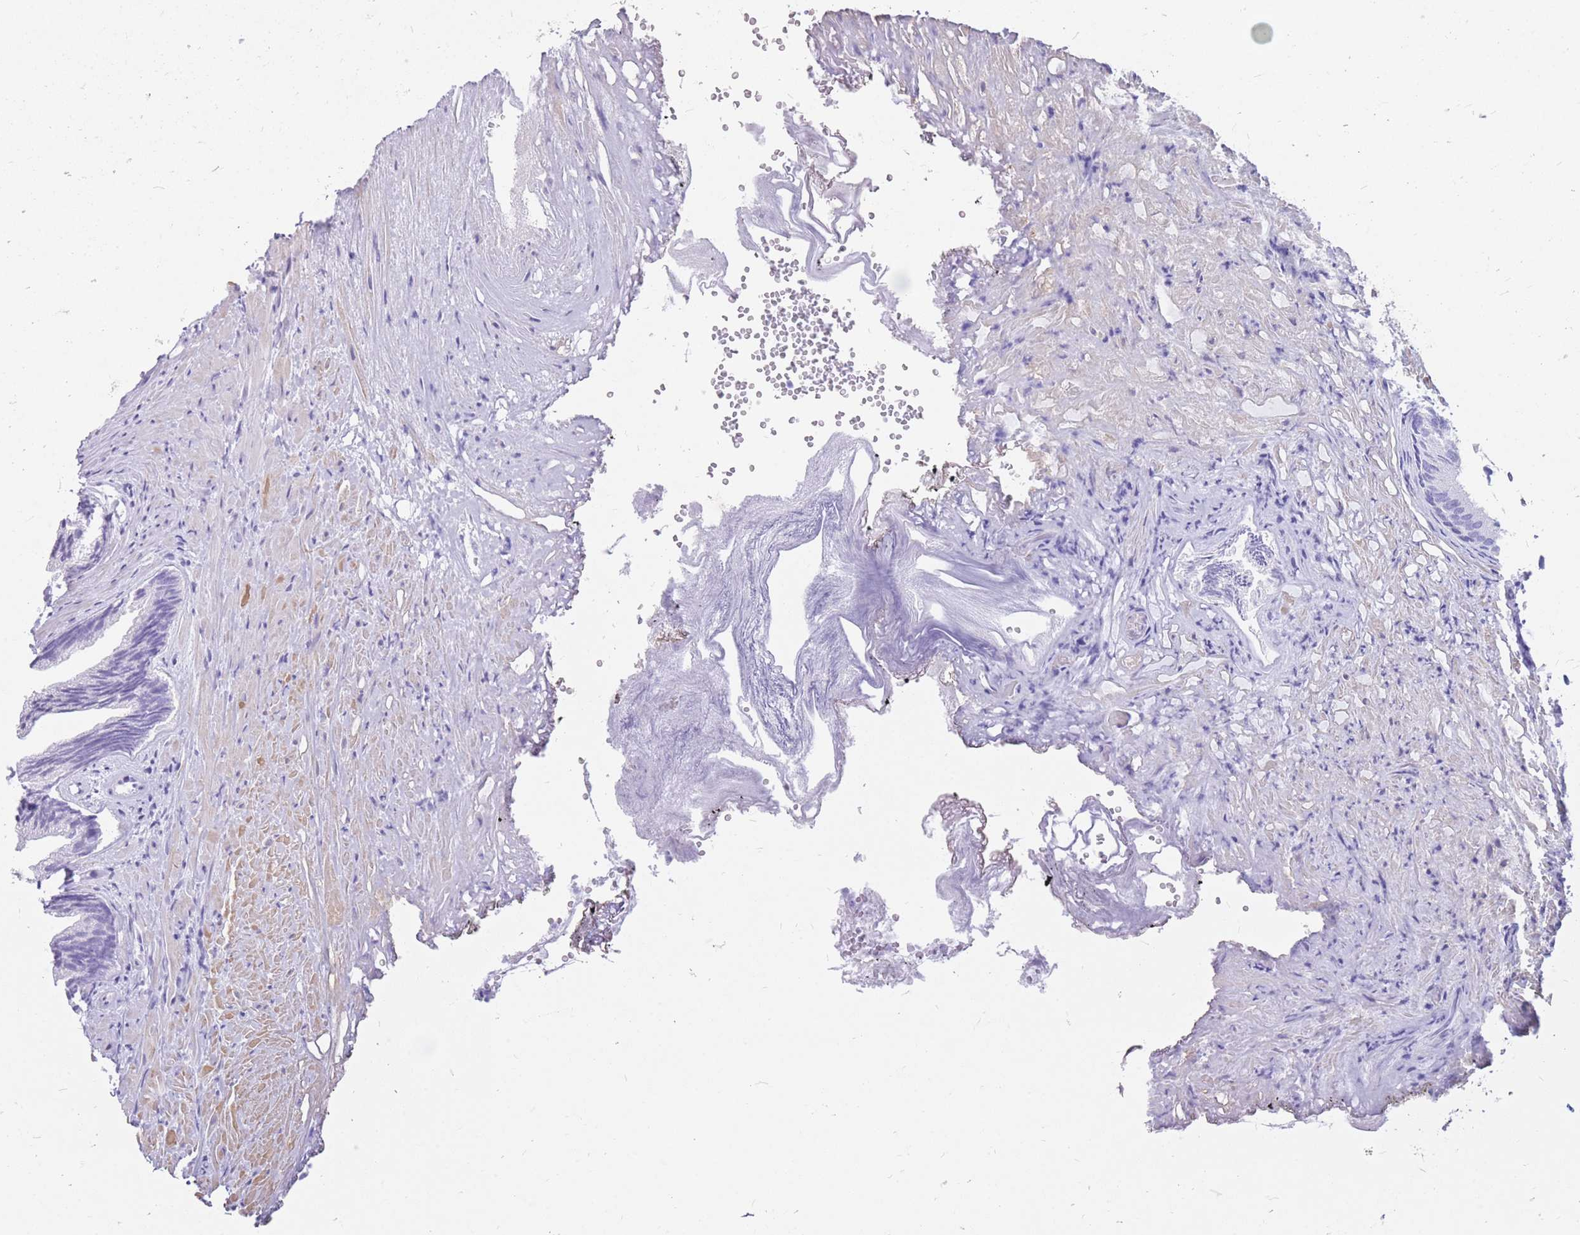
{"staining": {"intensity": "negative", "quantity": "none", "location": "none"}, "tissue": "prostate", "cell_type": "Glandular cells", "image_type": "normal", "snomed": [{"axis": "morphology", "description": "Normal tissue, NOS"}, {"axis": "topography", "description": "Prostate"}], "caption": "Unremarkable prostate was stained to show a protein in brown. There is no significant staining in glandular cells. (Brightfield microscopy of DAB (3,3'-diaminobenzidine) IHC at high magnification).", "gene": "CYP21A2", "patient": {"sex": "male", "age": 76}}